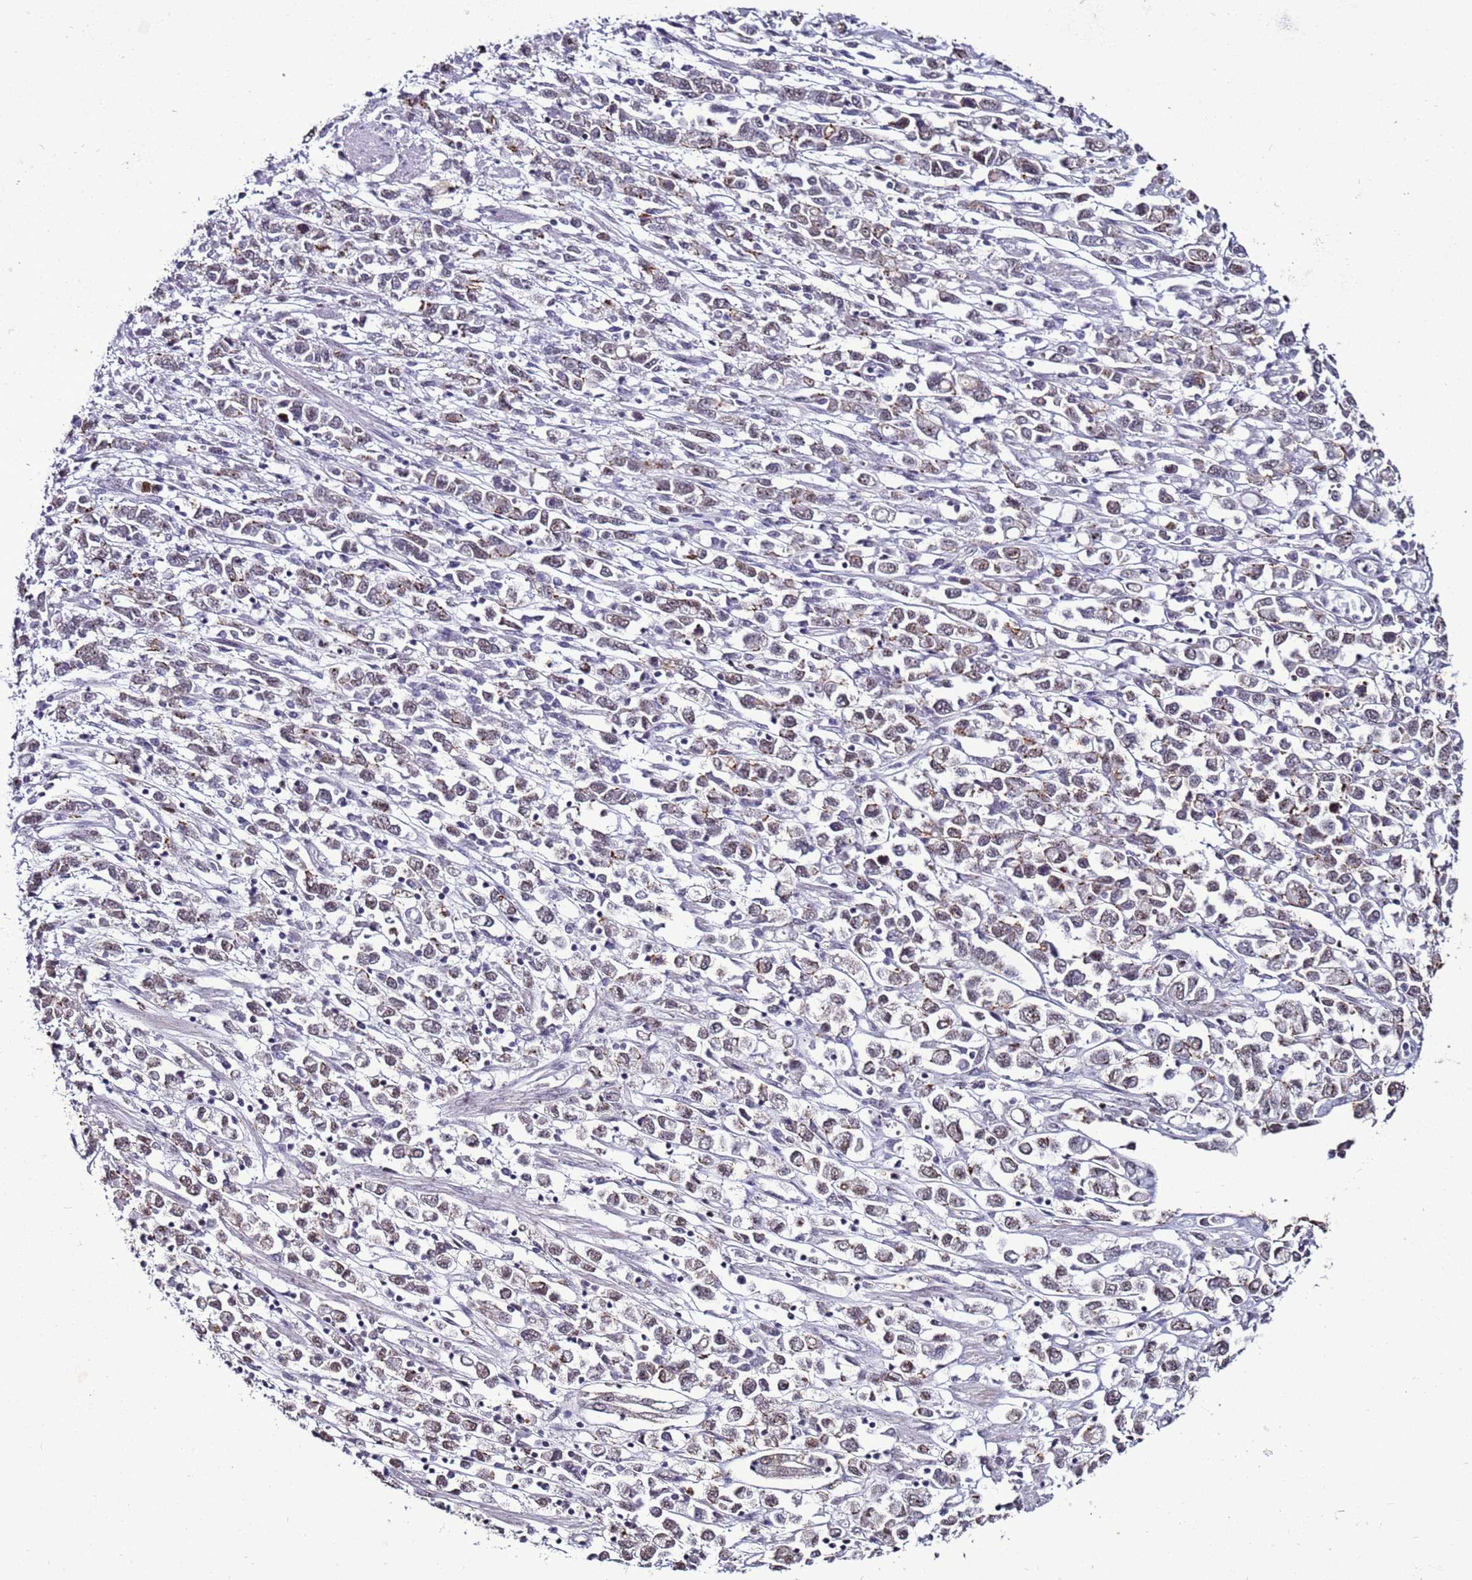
{"staining": {"intensity": "weak", "quantity": "<25%", "location": "nuclear"}, "tissue": "stomach cancer", "cell_type": "Tumor cells", "image_type": "cancer", "snomed": [{"axis": "morphology", "description": "Adenocarcinoma, NOS"}, {"axis": "topography", "description": "Stomach"}], "caption": "This histopathology image is of stomach adenocarcinoma stained with immunohistochemistry (IHC) to label a protein in brown with the nuclei are counter-stained blue. There is no expression in tumor cells.", "gene": "PSMA7", "patient": {"sex": "female", "age": 76}}